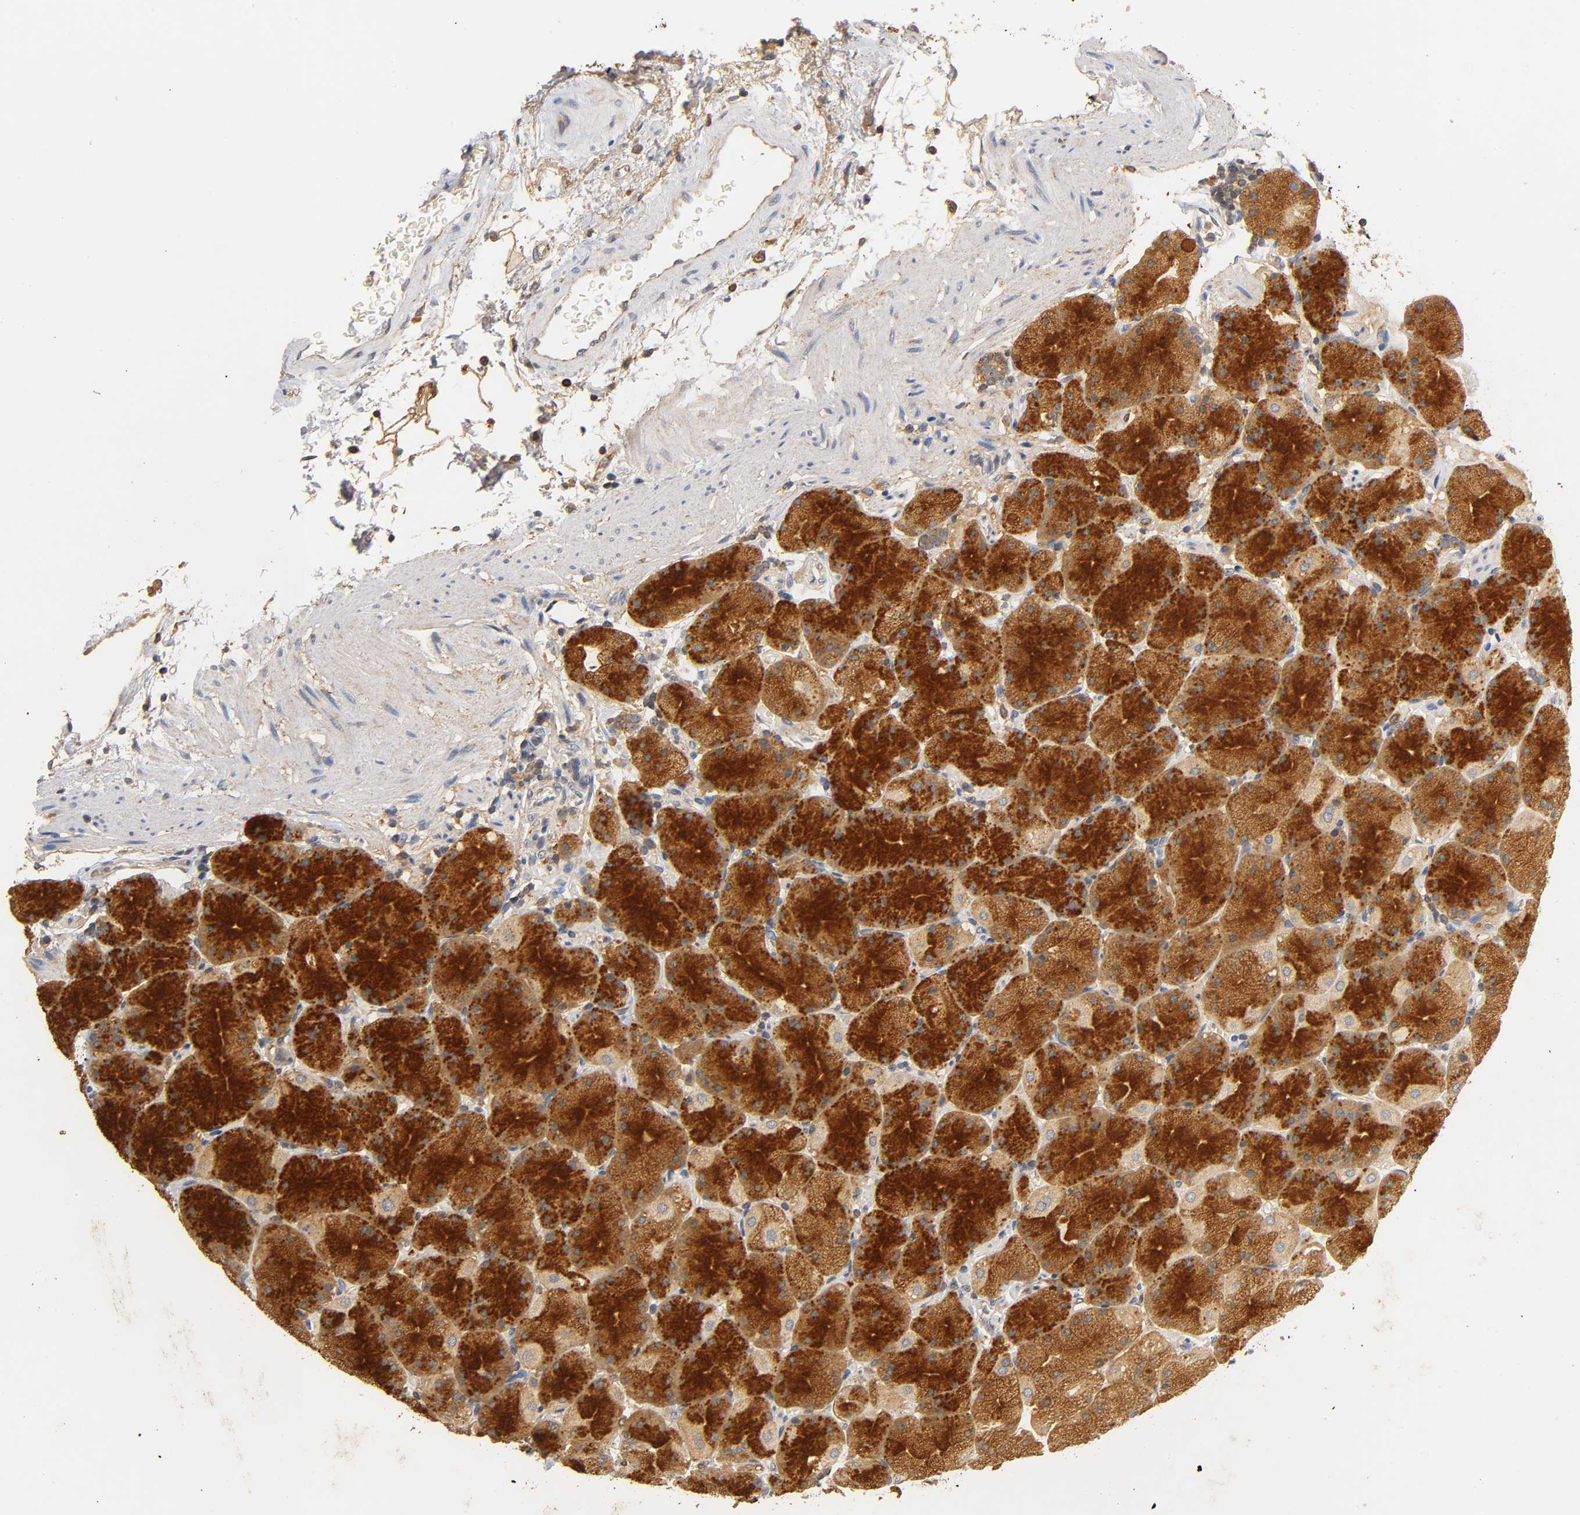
{"staining": {"intensity": "strong", "quantity": "25%-75%", "location": "cytoplasmic/membranous"}, "tissue": "stomach", "cell_type": "Glandular cells", "image_type": "normal", "snomed": [{"axis": "morphology", "description": "Normal tissue, NOS"}, {"axis": "topography", "description": "Stomach, upper"}, {"axis": "topography", "description": "Stomach"}], "caption": "The immunohistochemical stain highlights strong cytoplasmic/membranous expression in glandular cells of normal stomach.", "gene": "SCAP", "patient": {"sex": "male", "age": 76}}